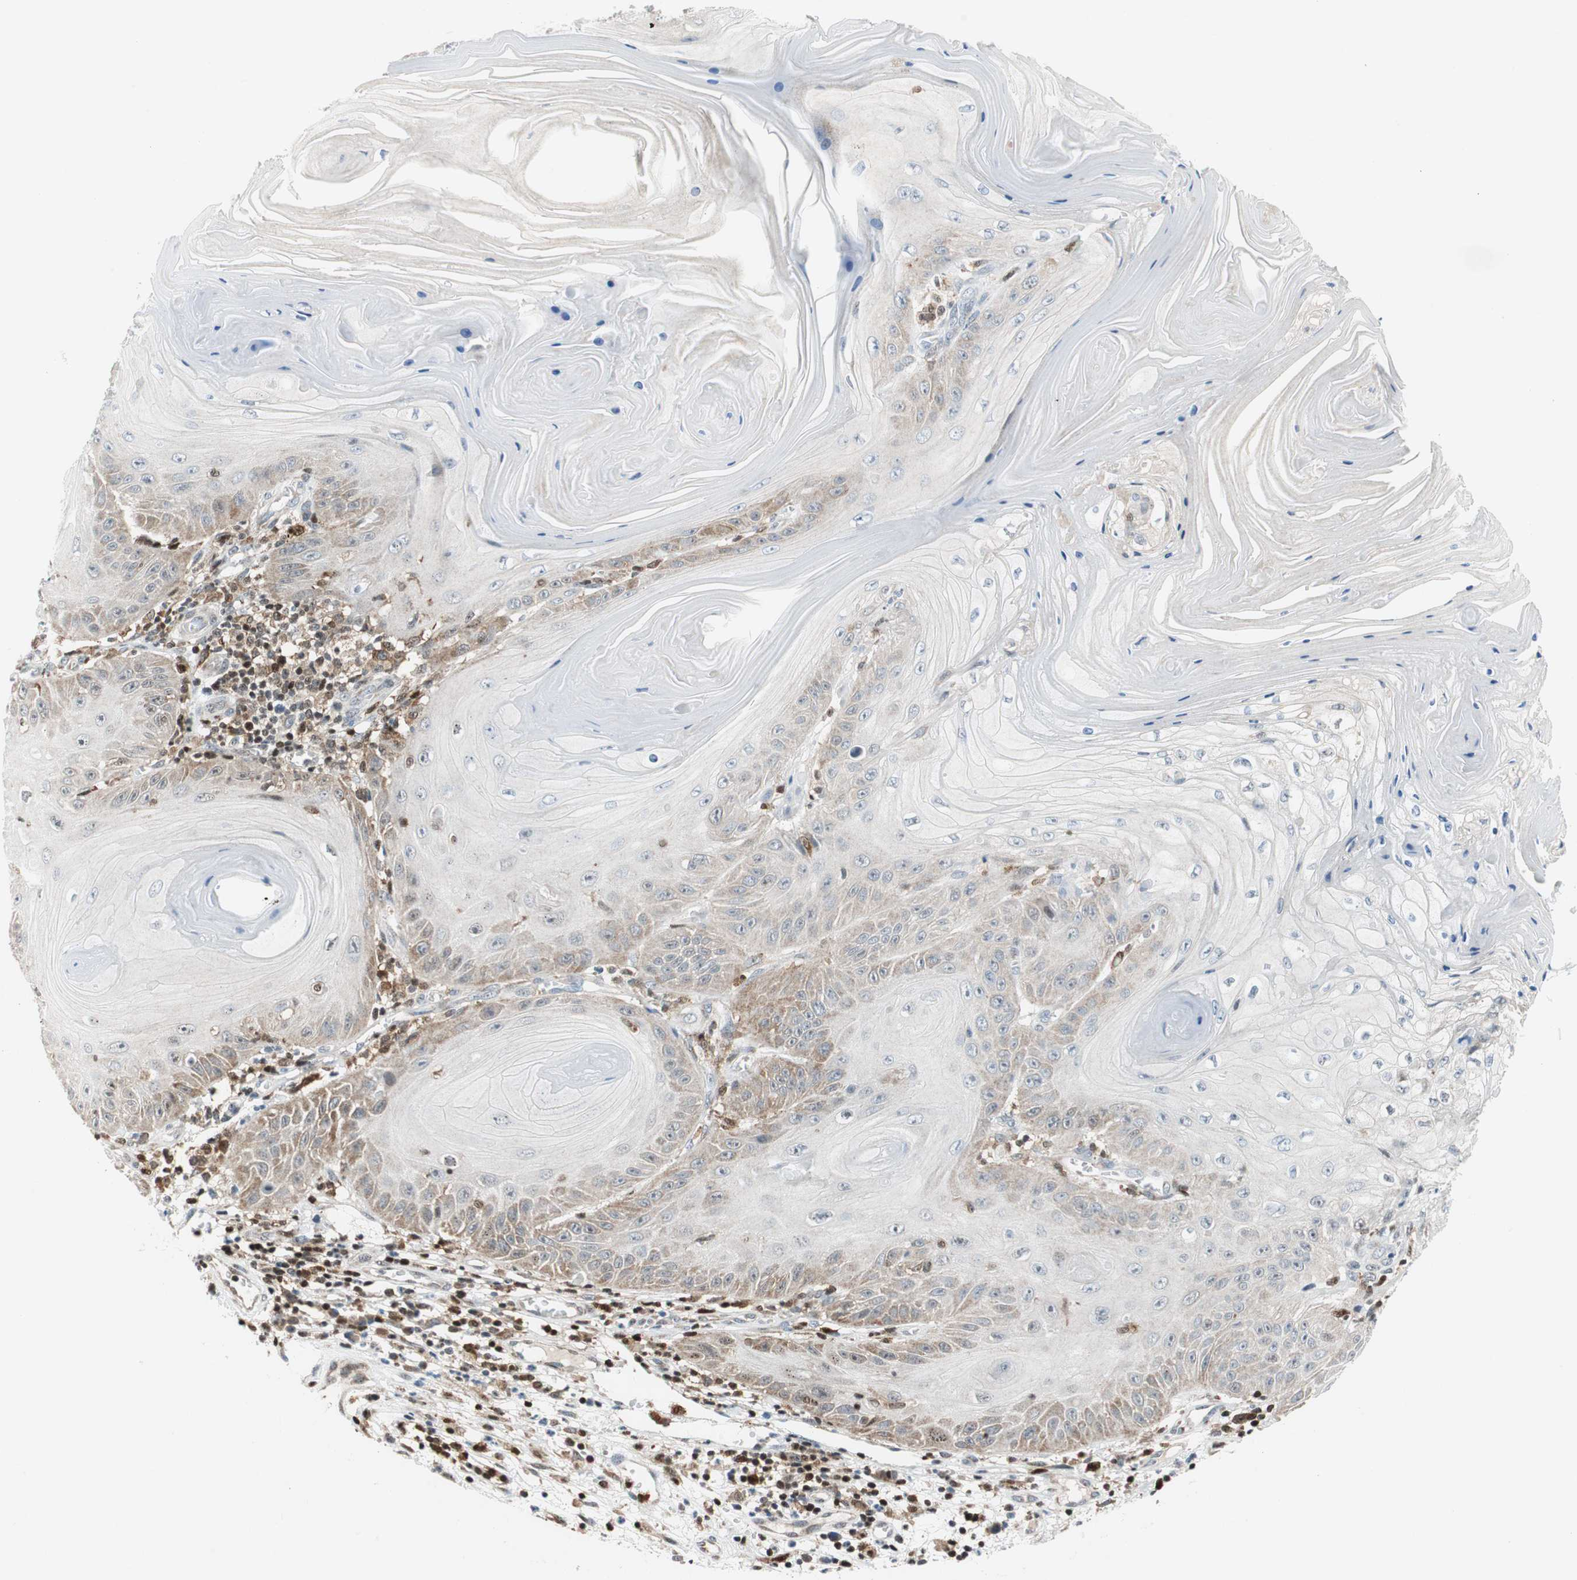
{"staining": {"intensity": "moderate", "quantity": "25%-75%", "location": "cytoplasmic/membranous"}, "tissue": "skin cancer", "cell_type": "Tumor cells", "image_type": "cancer", "snomed": [{"axis": "morphology", "description": "Squamous cell carcinoma, NOS"}, {"axis": "topography", "description": "Skin"}], "caption": "This image reveals immunohistochemistry (IHC) staining of human skin squamous cell carcinoma, with medium moderate cytoplasmic/membranous positivity in approximately 25%-75% of tumor cells.", "gene": "RGS10", "patient": {"sex": "female", "age": 78}}